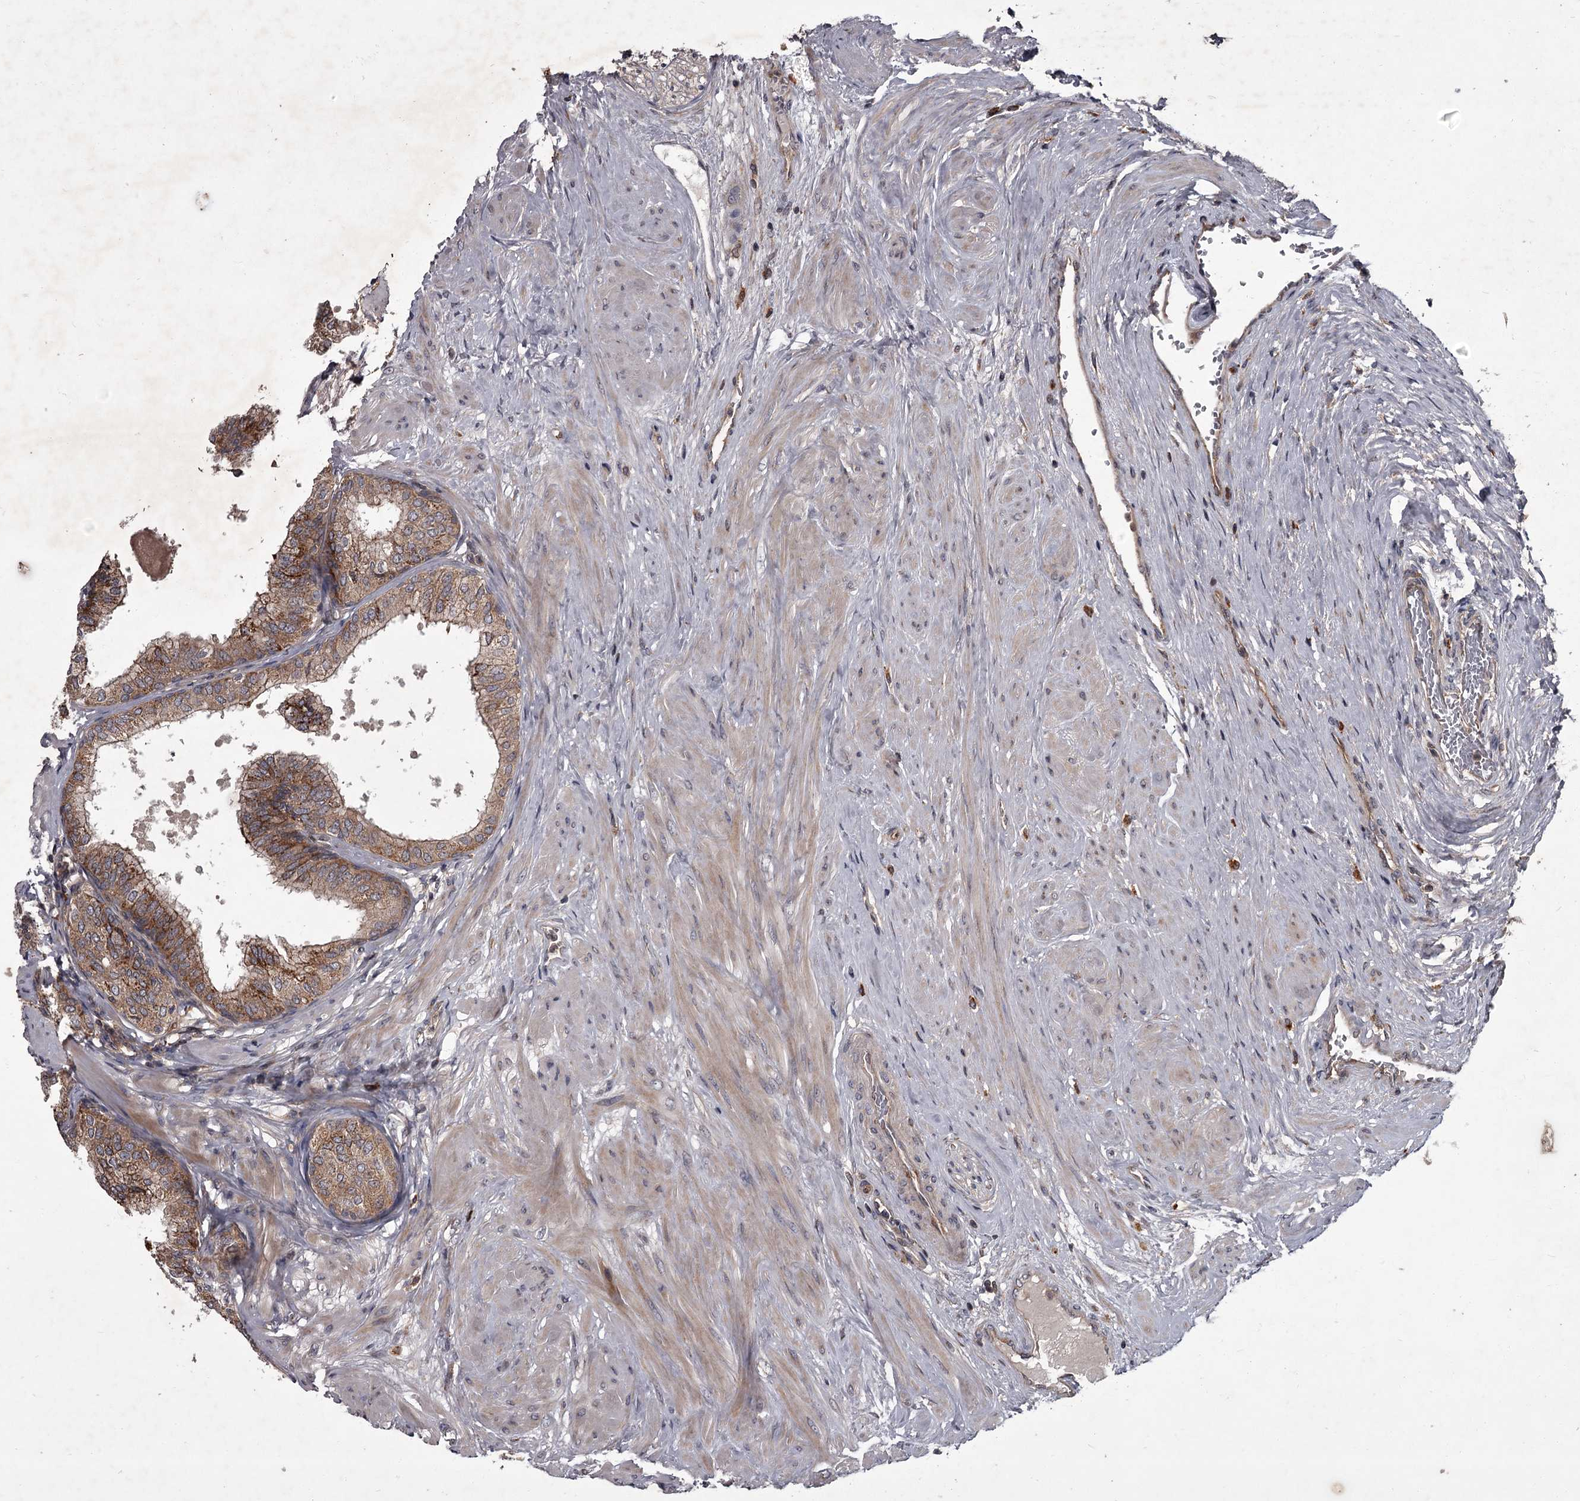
{"staining": {"intensity": "strong", "quantity": ">75%", "location": "cytoplasmic/membranous"}, "tissue": "prostate", "cell_type": "Glandular cells", "image_type": "normal", "snomed": [{"axis": "morphology", "description": "Normal tissue, NOS"}, {"axis": "topography", "description": "Prostate"}], "caption": "IHC image of normal human prostate stained for a protein (brown), which displays high levels of strong cytoplasmic/membranous positivity in about >75% of glandular cells.", "gene": "UNC93B1", "patient": {"sex": "male", "age": 60}}